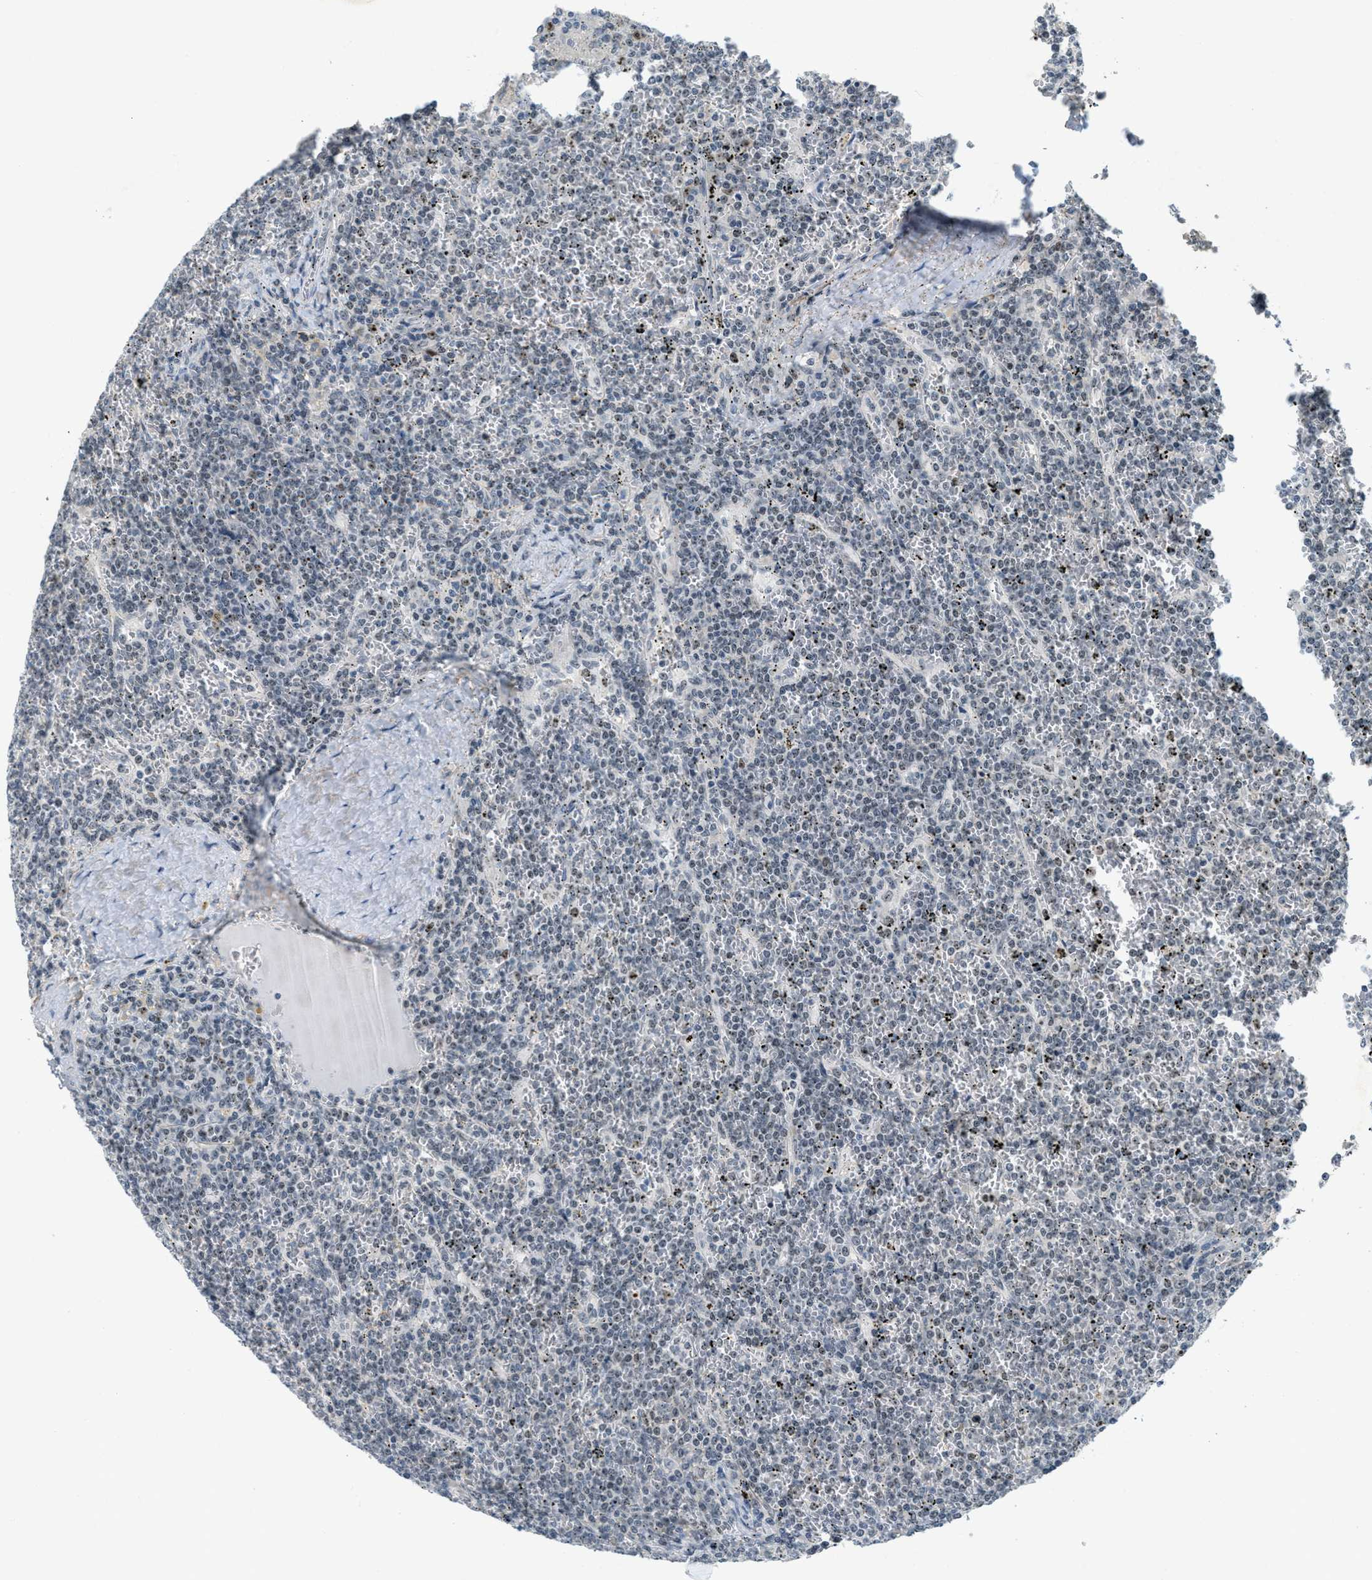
{"staining": {"intensity": "weak", "quantity": "<25%", "location": "nuclear"}, "tissue": "lymphoma", "cell_type": "Tumor cells", "image_type": "cancer", "snomed": [{"axis": "morphology", "description": "Malignant lymphoma, non-Hodgkin's type, Low grade"}, {"axis": "topography", "description": "Spleen"}], "caption": "IHC of human lymphoma exhibits no positivity in tumor cells.", "gene": "DDX47", "patient": {"sex": "female", "age": 19}}